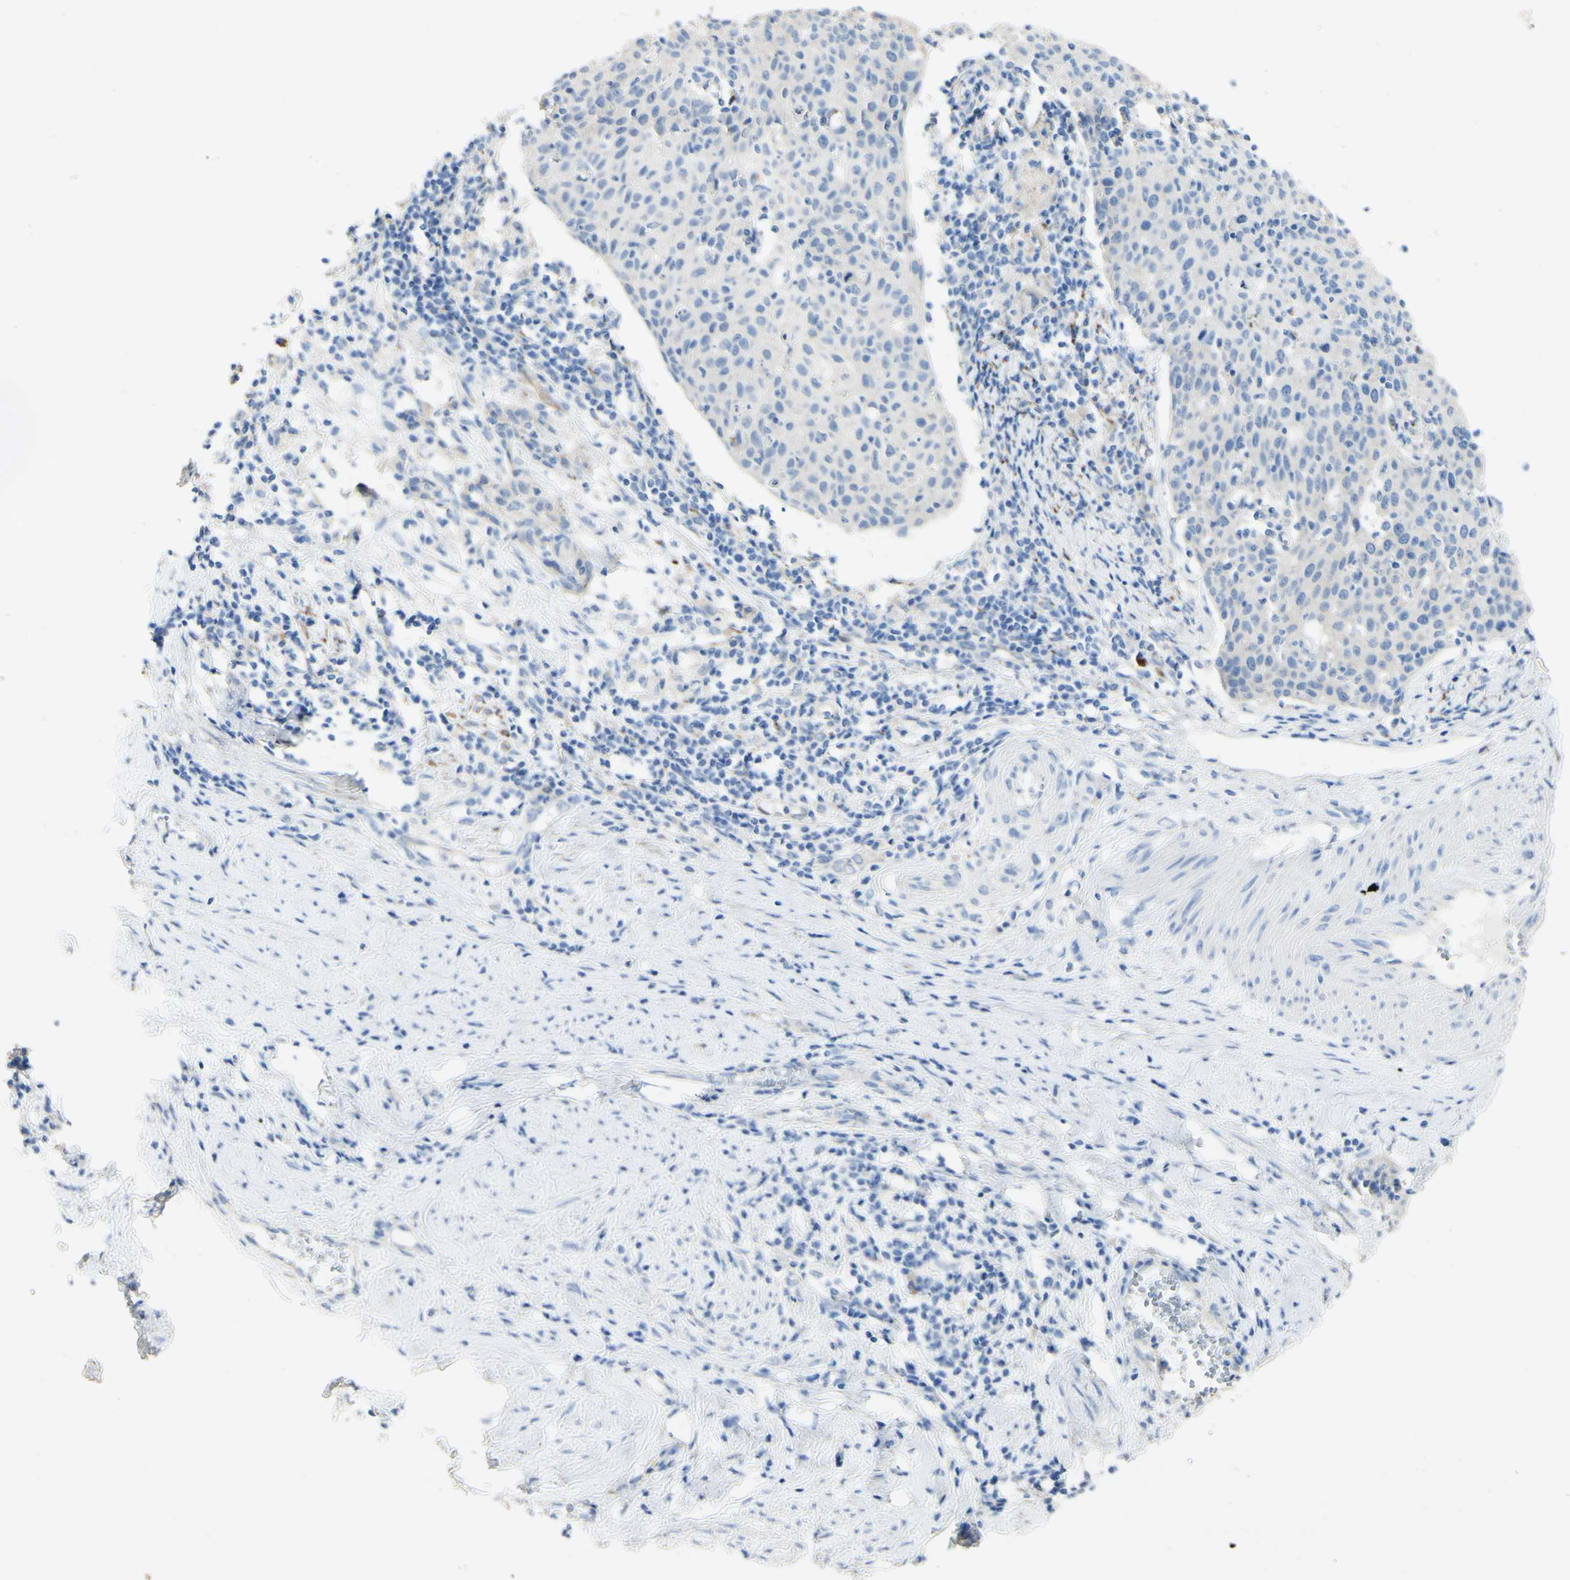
{"staining": {"intensity": "negative", "quantity": "none", "location": "none"}, "tissue": "cervical cancer", "cell_type": "Tumor cells", "image_type": "cancer", "snomed": [{"axis": "morphology", "description": "Squamous cell carcinoma, NOS"}, {"axis": "topography", "description": "Cervix"}], "caption": "Squamous cell carcinoma (cervical) was stained to show a protein in brown. There is no significant positivity in tumor cells.", "gene": "FGF4", "patient": {"sex": "female", "age": 38}}